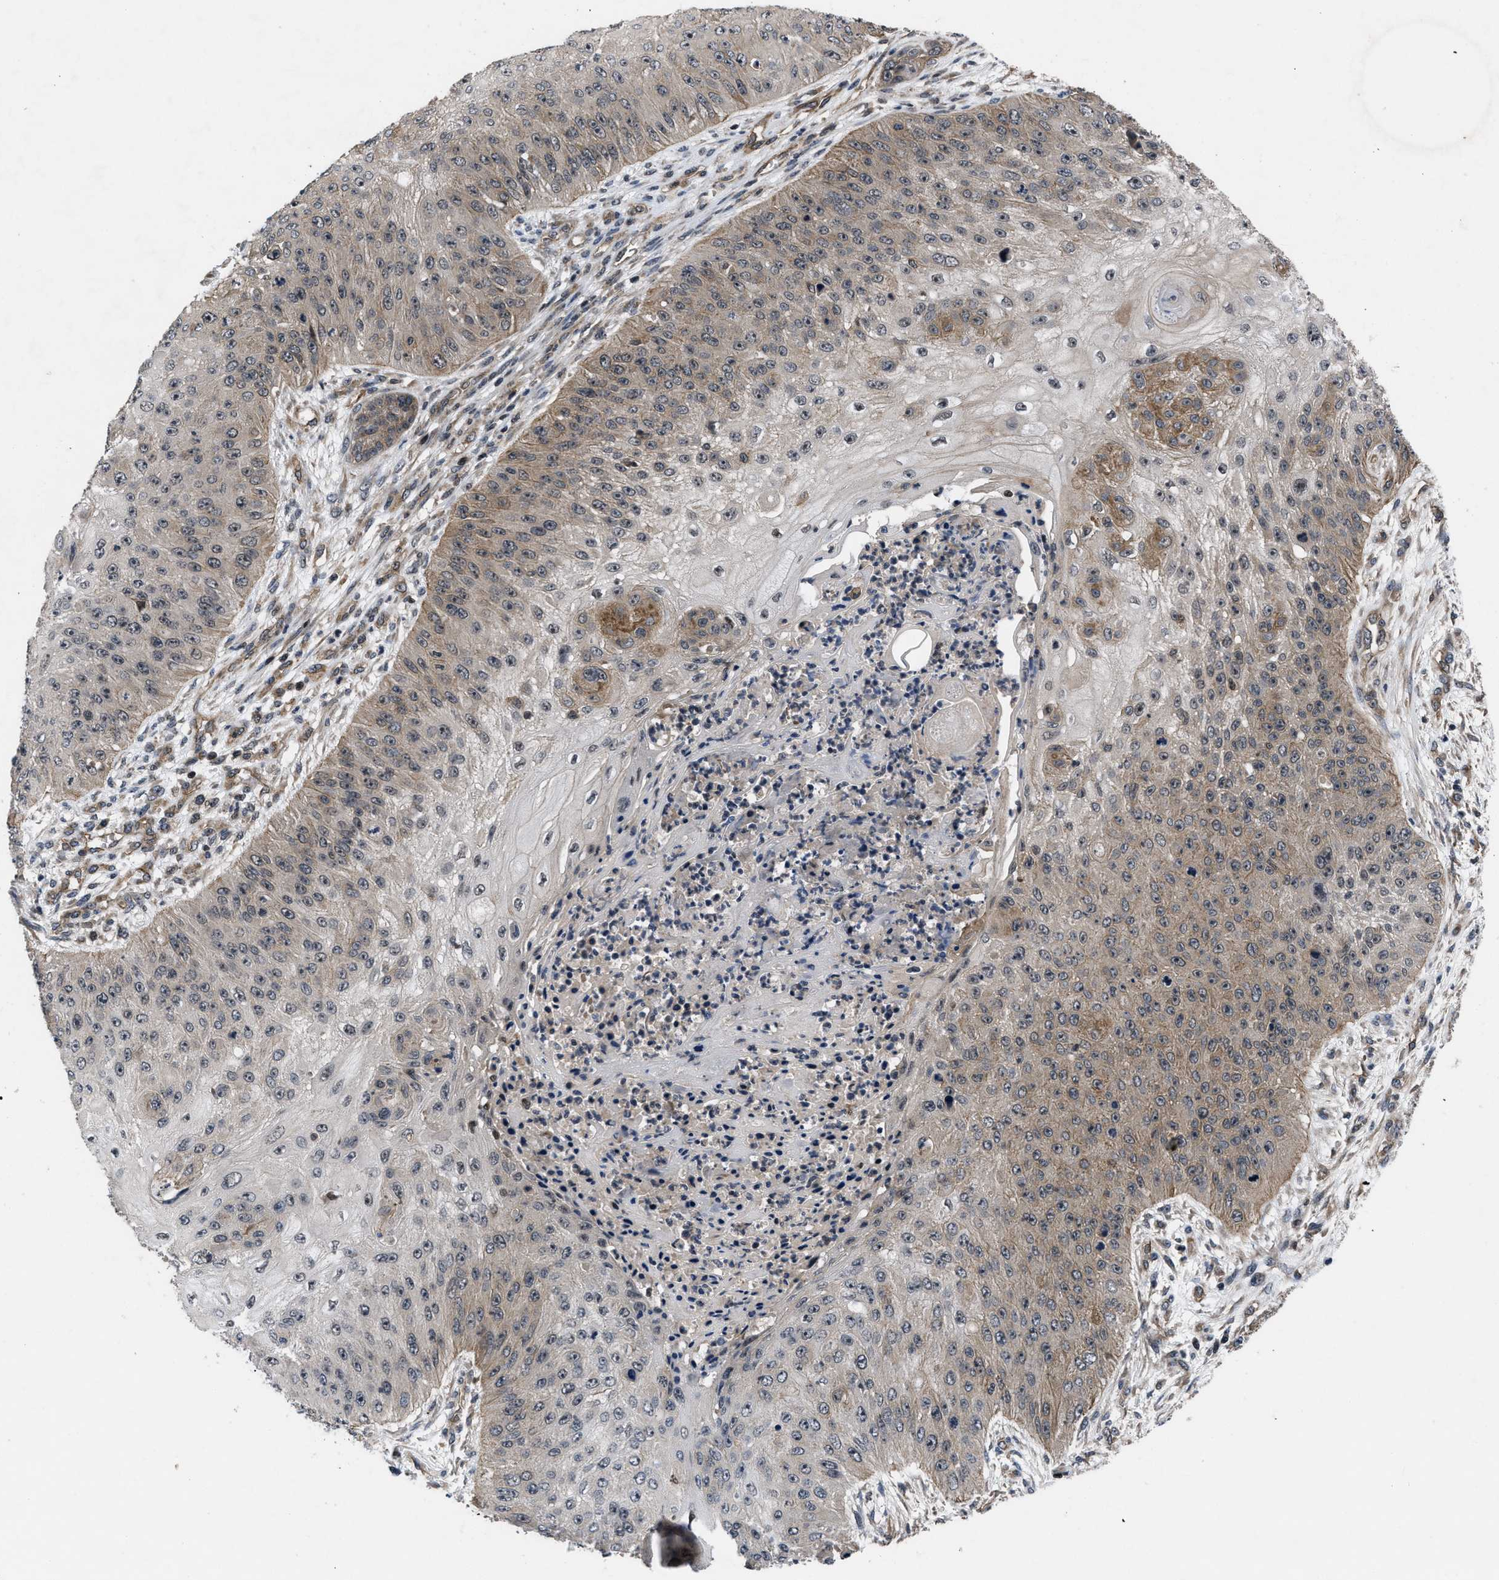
{"staining": {"intensity": "moderate", "quantity": "25%-75%", "location": "cytoplasmic/membranous"}, "tissue": "skin cancer", "cell_type": "Tumor cells", "image_type": "cancer", "snomed": [{"axis": "morphology", "description": "Squamous cell carcinoma, NOS"}, {"axis": "topography", "description": "Skin"}], "caption": "Brown immunohistochemical staining in skin cancer displays moderate cytoplasmic/membranous expression in approximately 25%-75% of tumor cells.", "gene": "DNAJC14", "patient": {"sex": "female", "age": 80}}